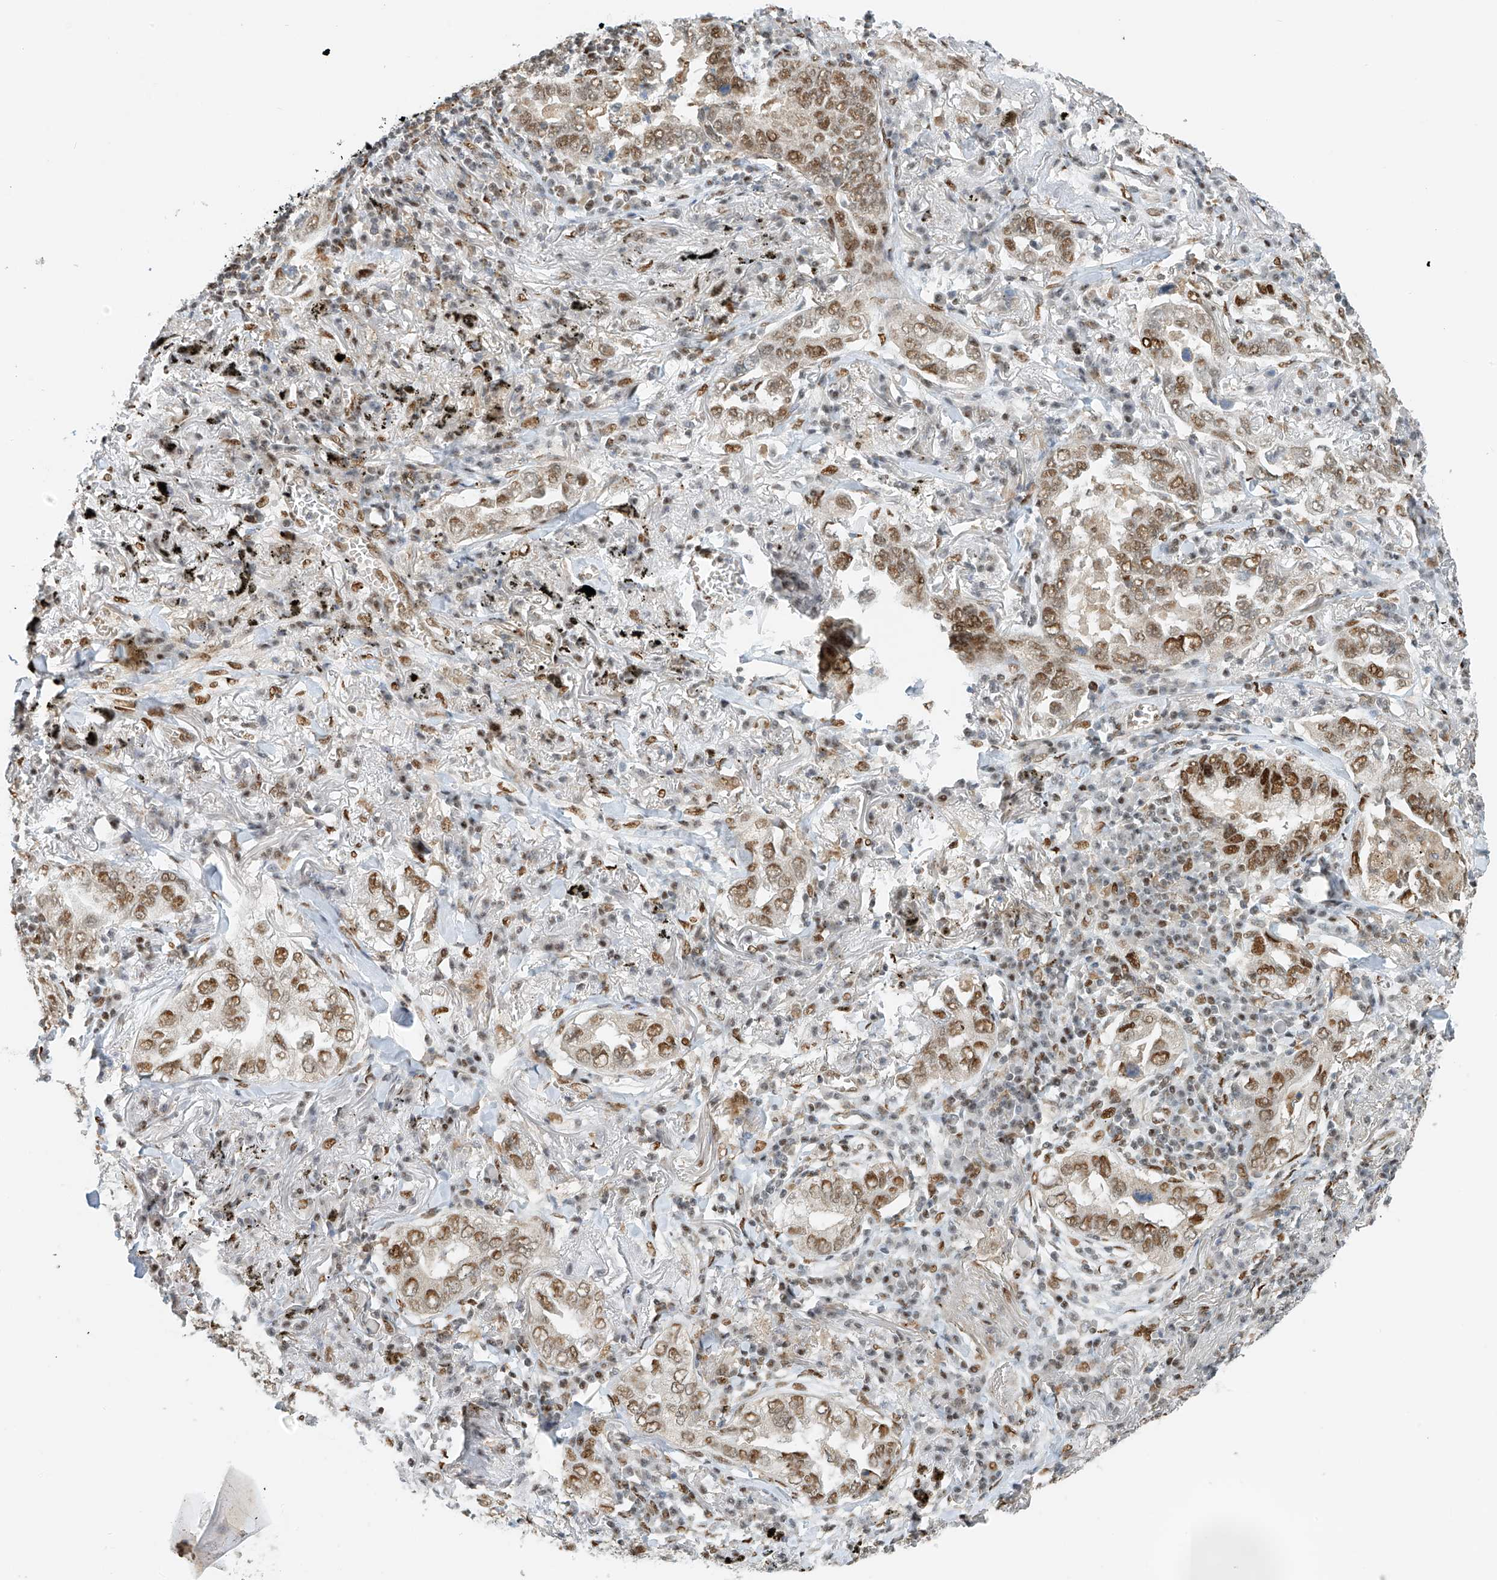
{"staining": {"intensity": "strong", "quantity": "25%-75%", "location": "nuclear"}, "tissue": "lung cancer", "cell_type": "Tumor cells", "image_type": "cancer", "snomed": [{"axis": "morphology", "description": "Adenocarcinoma, NOS"}, {"axis": "topography", "description": "Lung"}], "caption": "Approximately 25%-75% of tumor cells in human adenocarcinoma (lung) exhibit strong nuclear protein expression as visualized by brown immunohistochemical staining.", "gene": "ZNF514", "patient": {"sex": "male", "age": 65}}